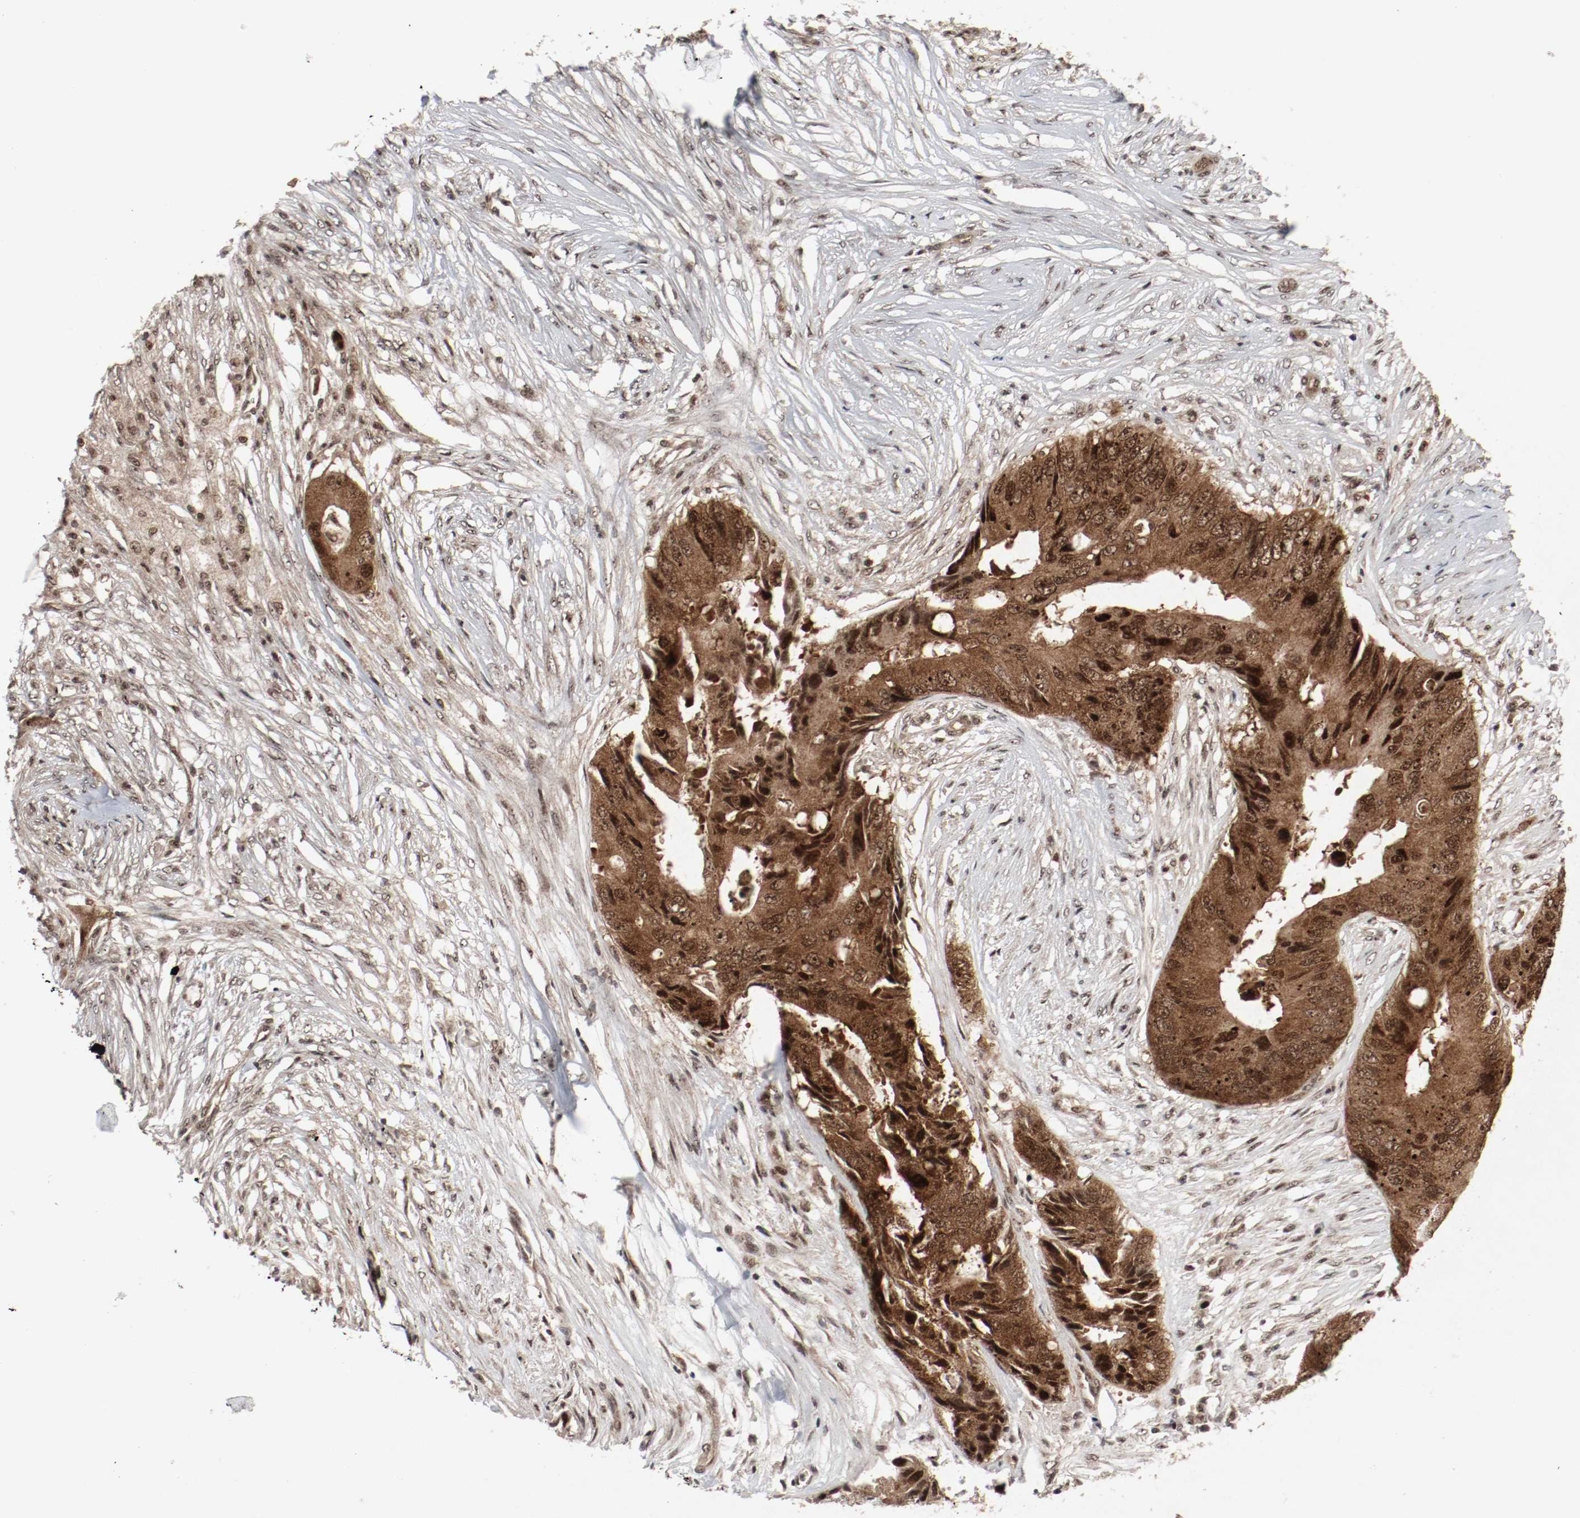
{"staining": {"intensity": "moderate", "quantity": ">75%", "location": "cytoplasmic/membranous,nuclear"}, "tissue": "colorectal cancer", "cell_type": "Tumor cells", "image_type": "cancer", "snomed": [{"axis": "morphology", "description": "Adenocarcinoma, NOS"}, {"axis": "topography", "description": "Colon"}], "caption": "Immunohistochemical staining of human colorectal adenocarcinoma exhibits moderate cytoplasmic/membranous and nuclear protein staining in approximately >75% of tumor cells.", "gene": "CSNK2B", "patient": {"sex": "male", "age": 71}}